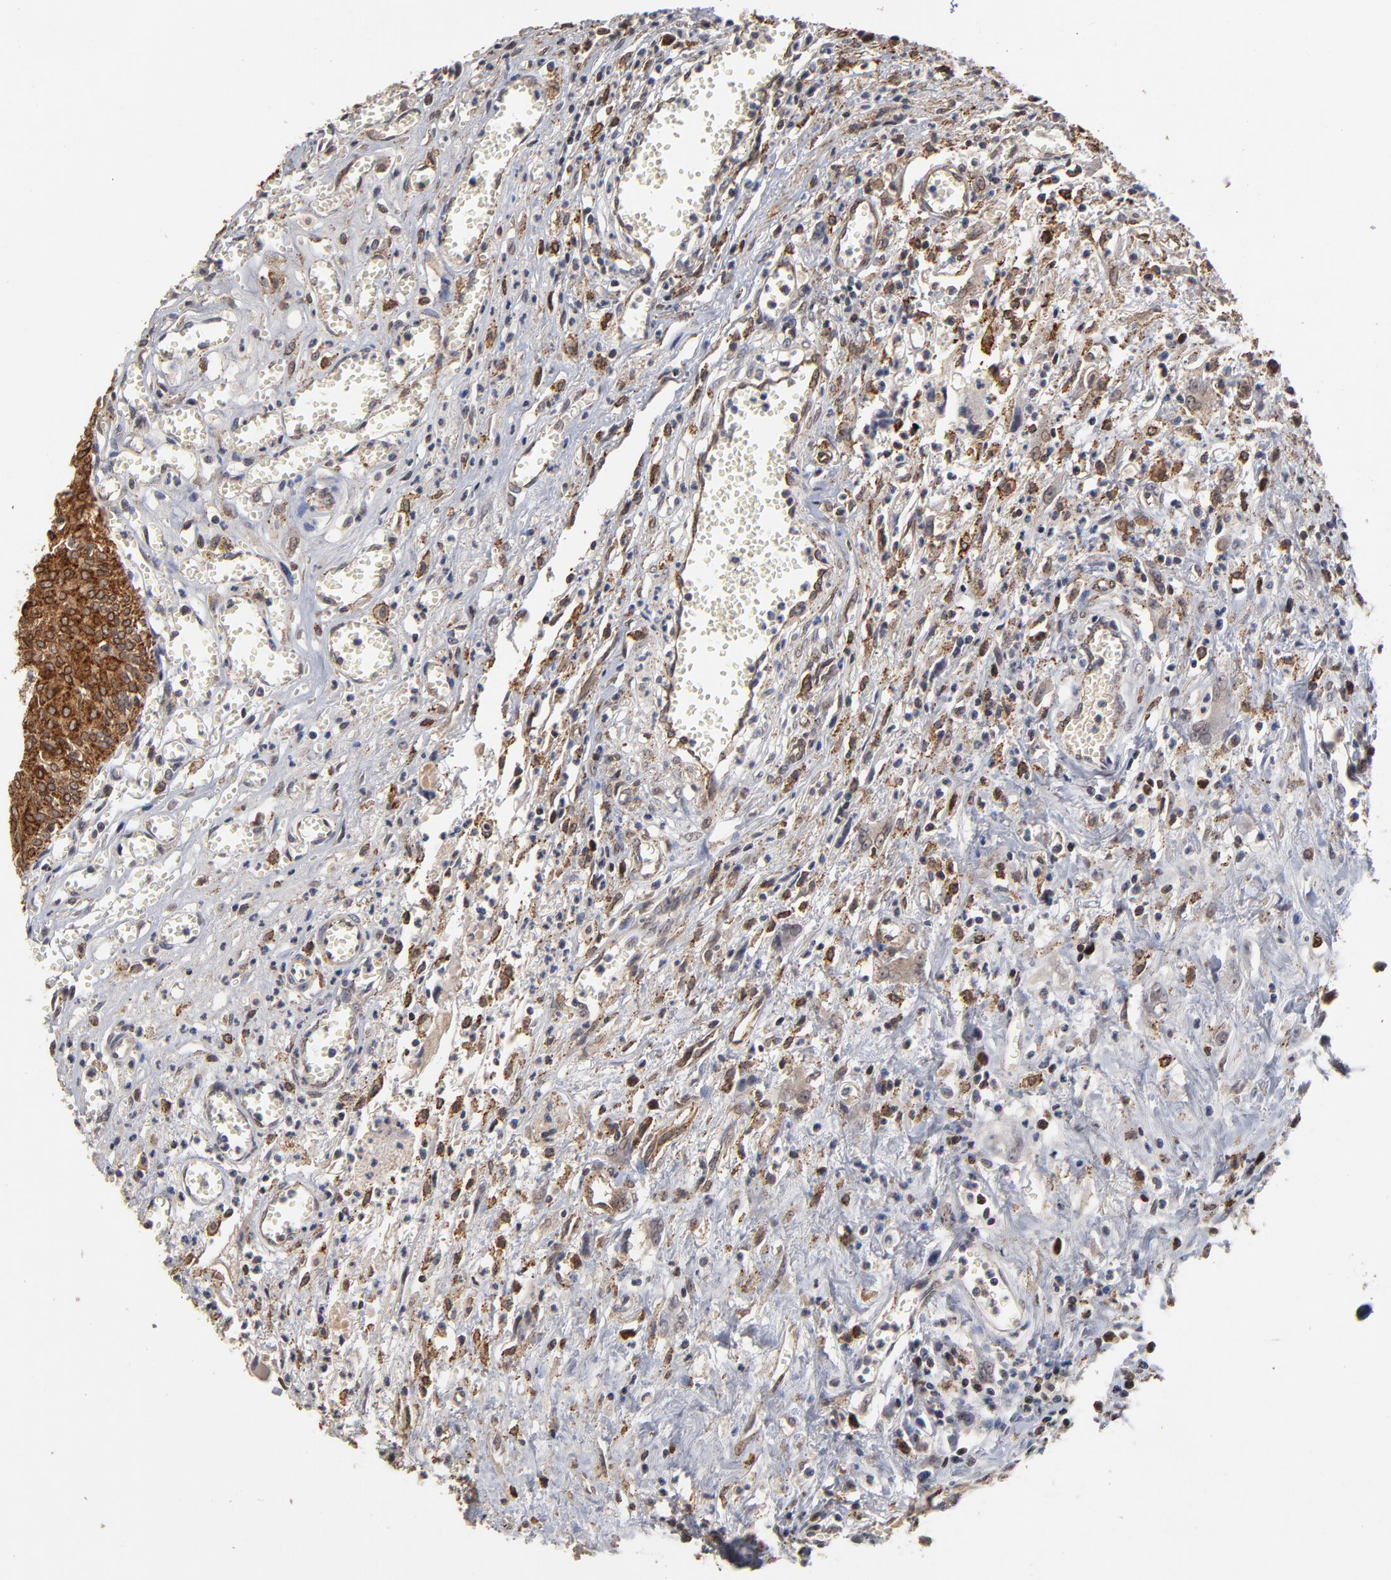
{"staining": {"intensity": "strong", "quantity": ">75%", "location": "cytoplasmic/membranous"}, "tissue": "urothelial cancer", "cell_type": "Tumor cells", "image_type": "cancer", "snomed": [{"axis": "morphology", "description": "Urothelial carcinoma, High grade"}, {"axis": "topography", "description": "Urinary bladder"}], "caption": "Brown immunohistochemical staining in urothelial cancer exhibits strong cytoplasmic/membranous positivity in about >75% of tumor cells.", "gene": "ASB8", "patient": {"sex": "male", "age": 66}}